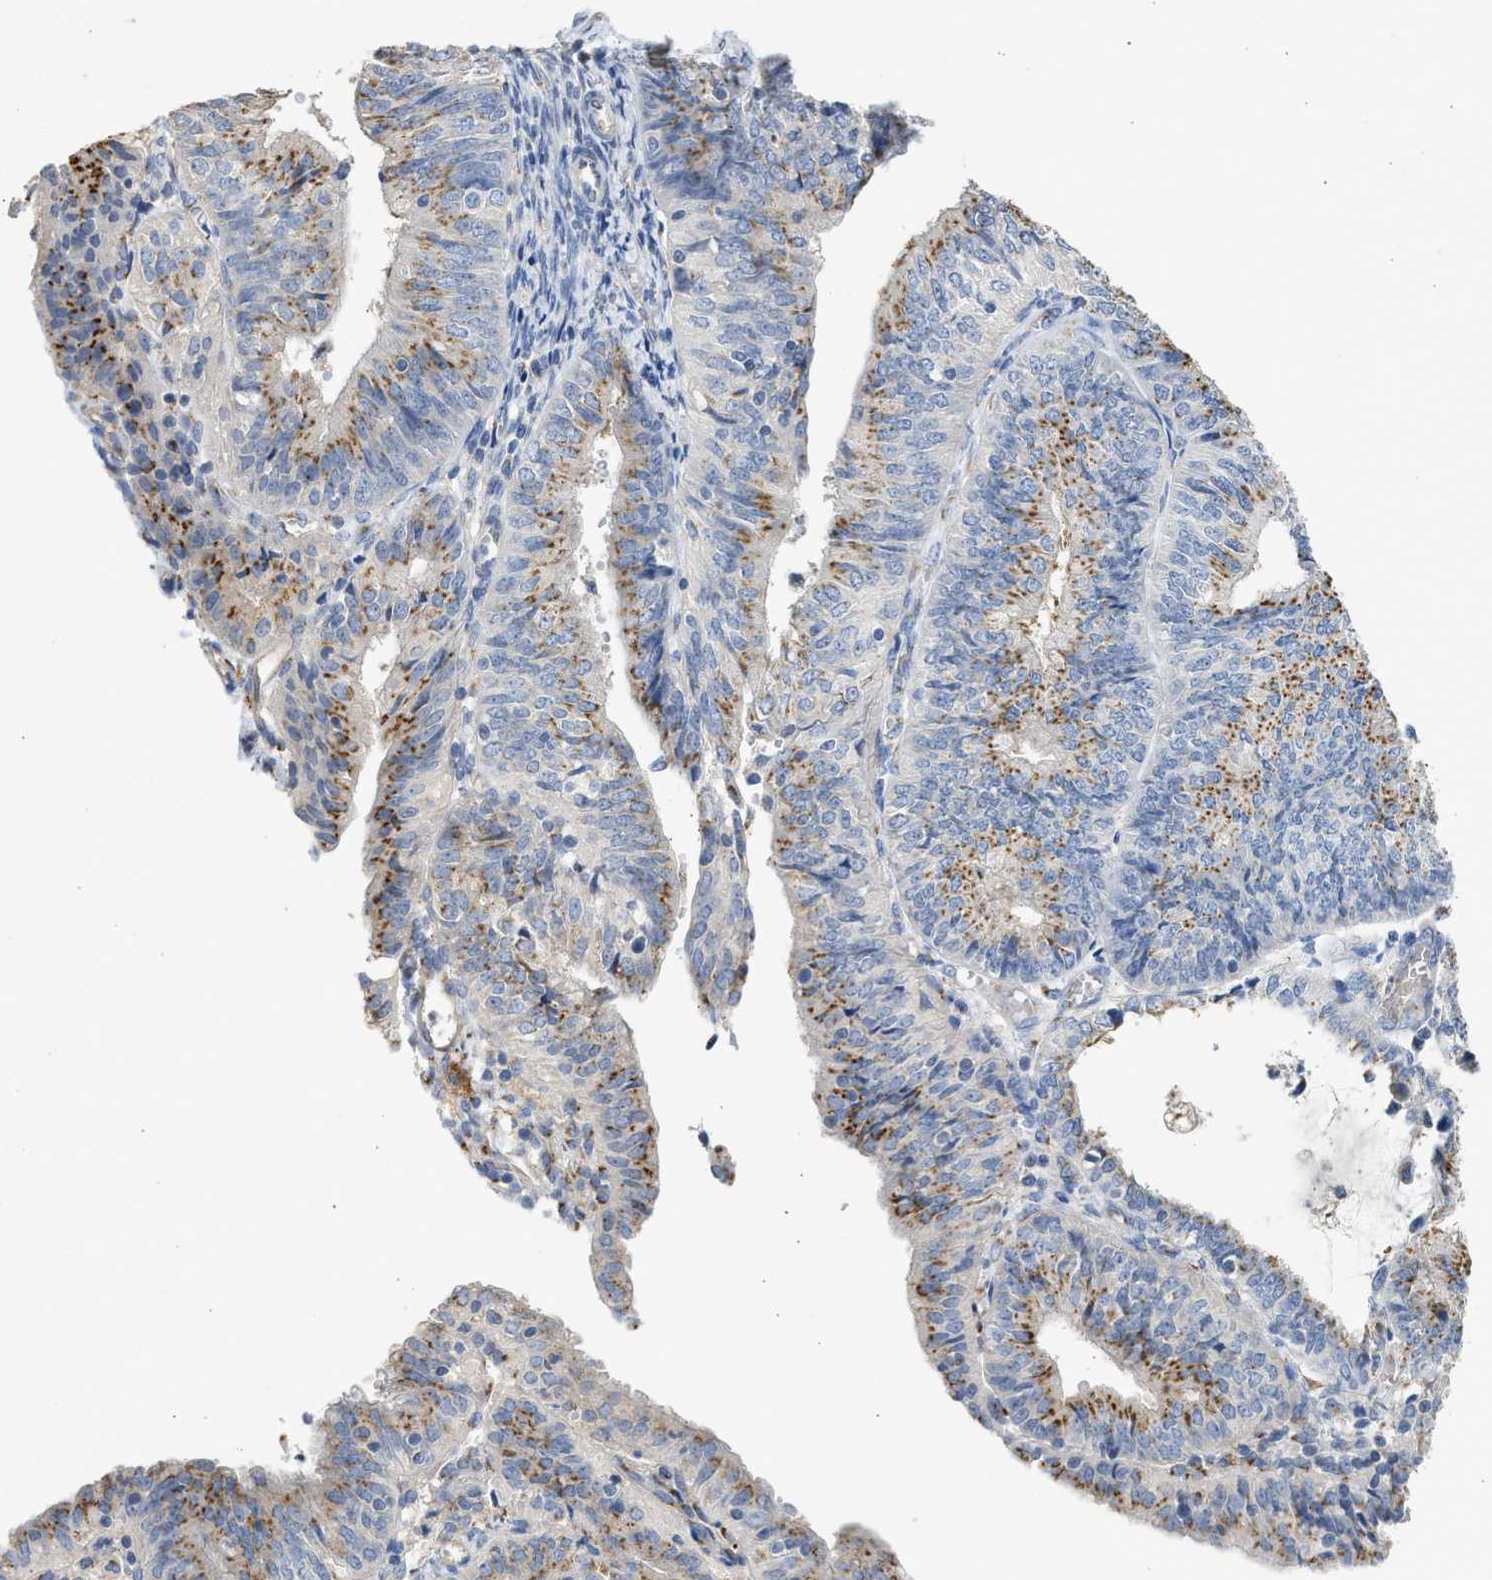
{"staining": {"intensity": "moderate", "quantity": "25%-75%", "location": "cytoplasmic/membranous"}, "tissue": "endometrial cancer", "cell_type": "Tumor cells", "image_type": "cancer", "snomed": [{"axis": "morphology", "description": "Adenocarcinoma, NOS"}, {"axis": "topography", "description": "Endometrium"}], "caption": "About 25%-75% of tumor cells in human endometrial cancer (adenocarcinoma) demonstrate moderate cytoplasmic/membranous protein staining as visualized by brown immunohistochemical staining.", "gene": "IPO8", "patient": {"sex": "female", "age": 58}}